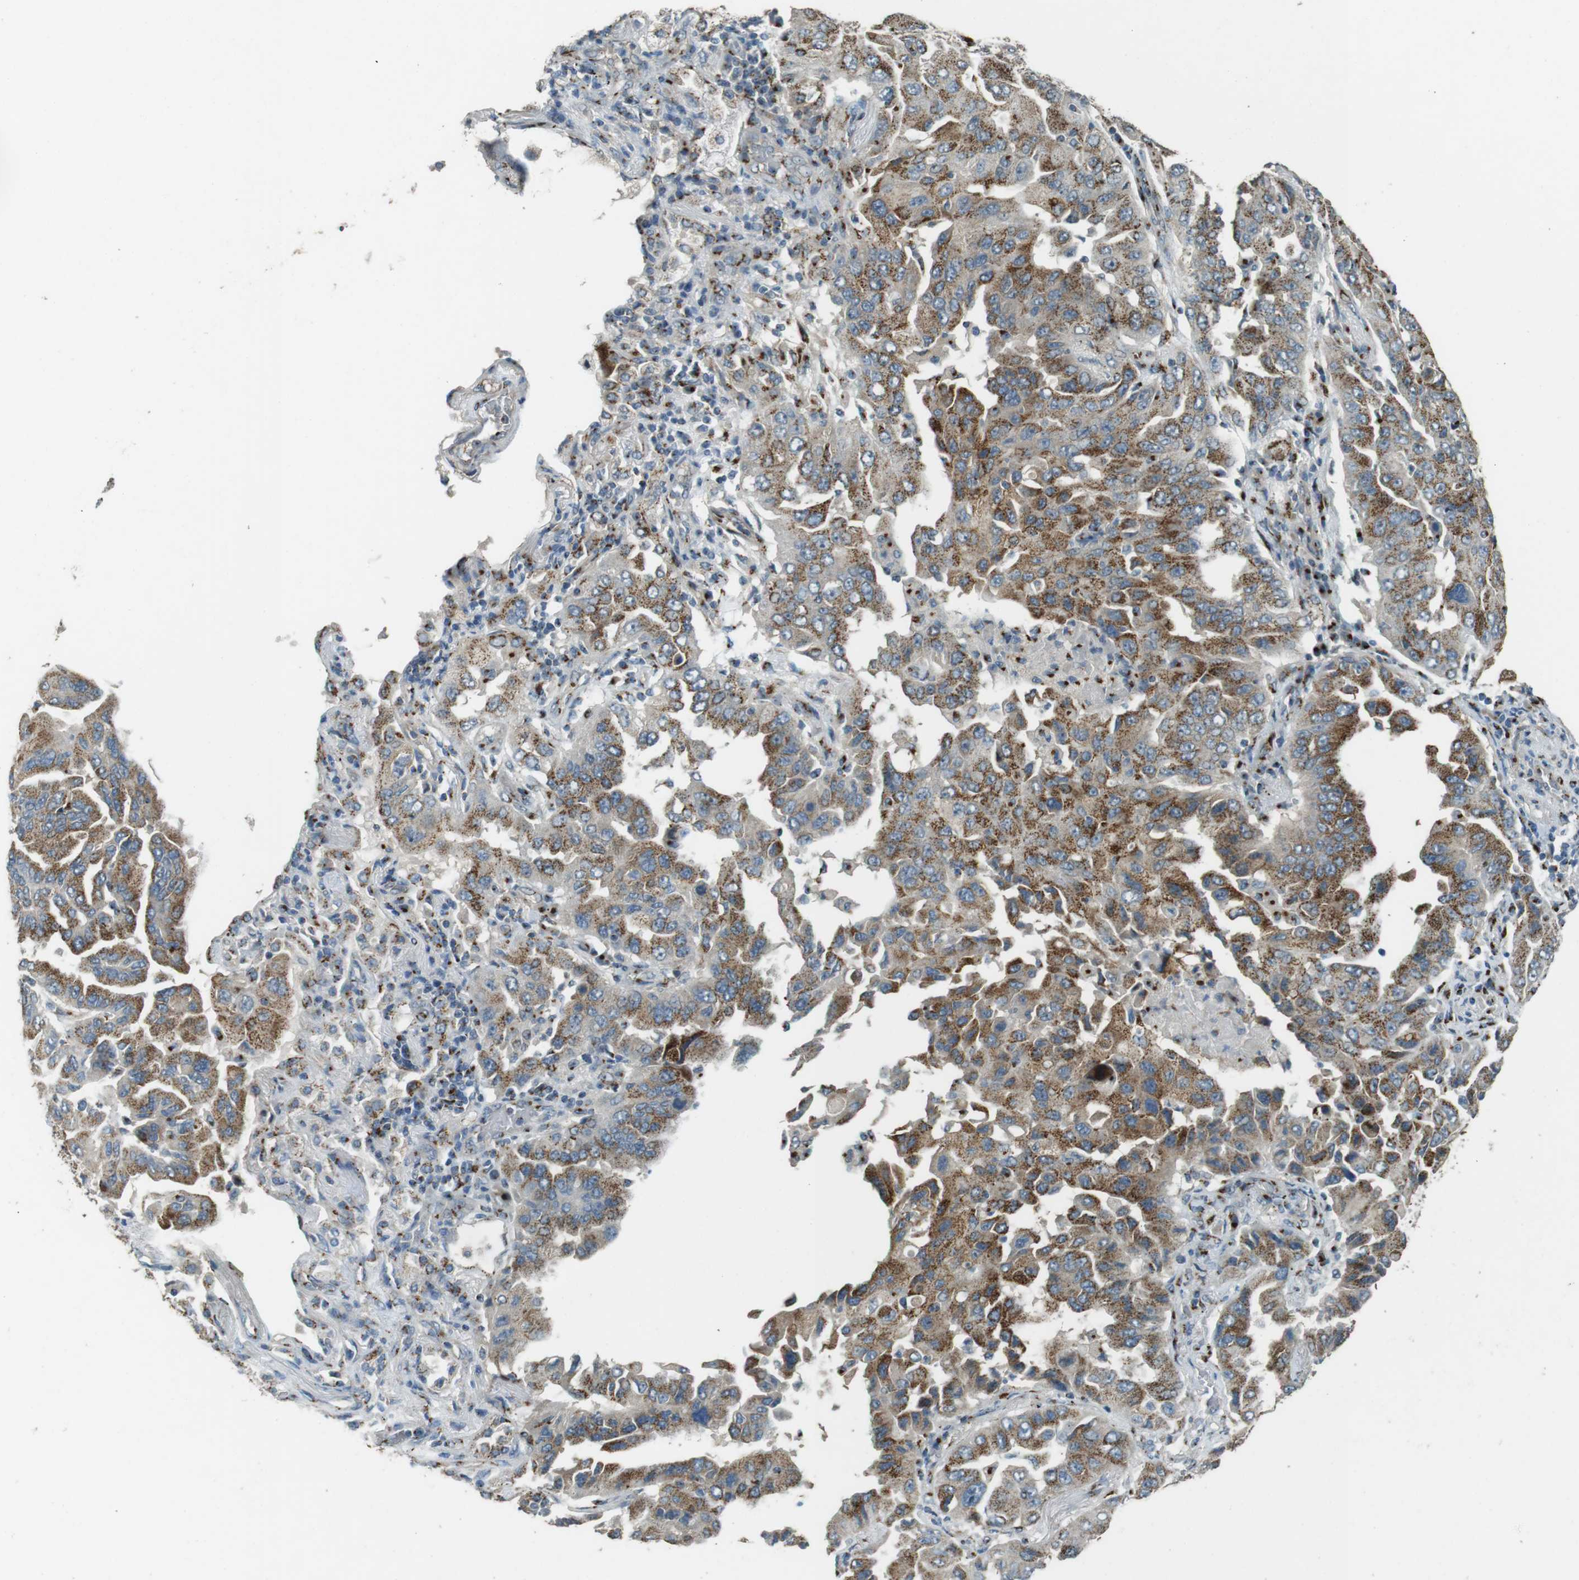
{"staining": {"intensity": "moderate", "quantity": ">75%", "location": "cytoplasmic/membranous"}, "tissue": "lung cancer", "cell_type": "Tumor cells", "image_type": "cancer", "snomed": [{"axis": "morphology", "description": "Adenocarcinoma, NOS"}, {"axis": "topography", "description": "Lung"}], "caption": "IHC of human lung cancer (adenocarcinoma) displays medium levels of moderate cytoplasmic/membranous positivity in approximately >75% of tumor cells.", "gene": "TMEM115", "patient": {"sex": "female", "age": 65}}